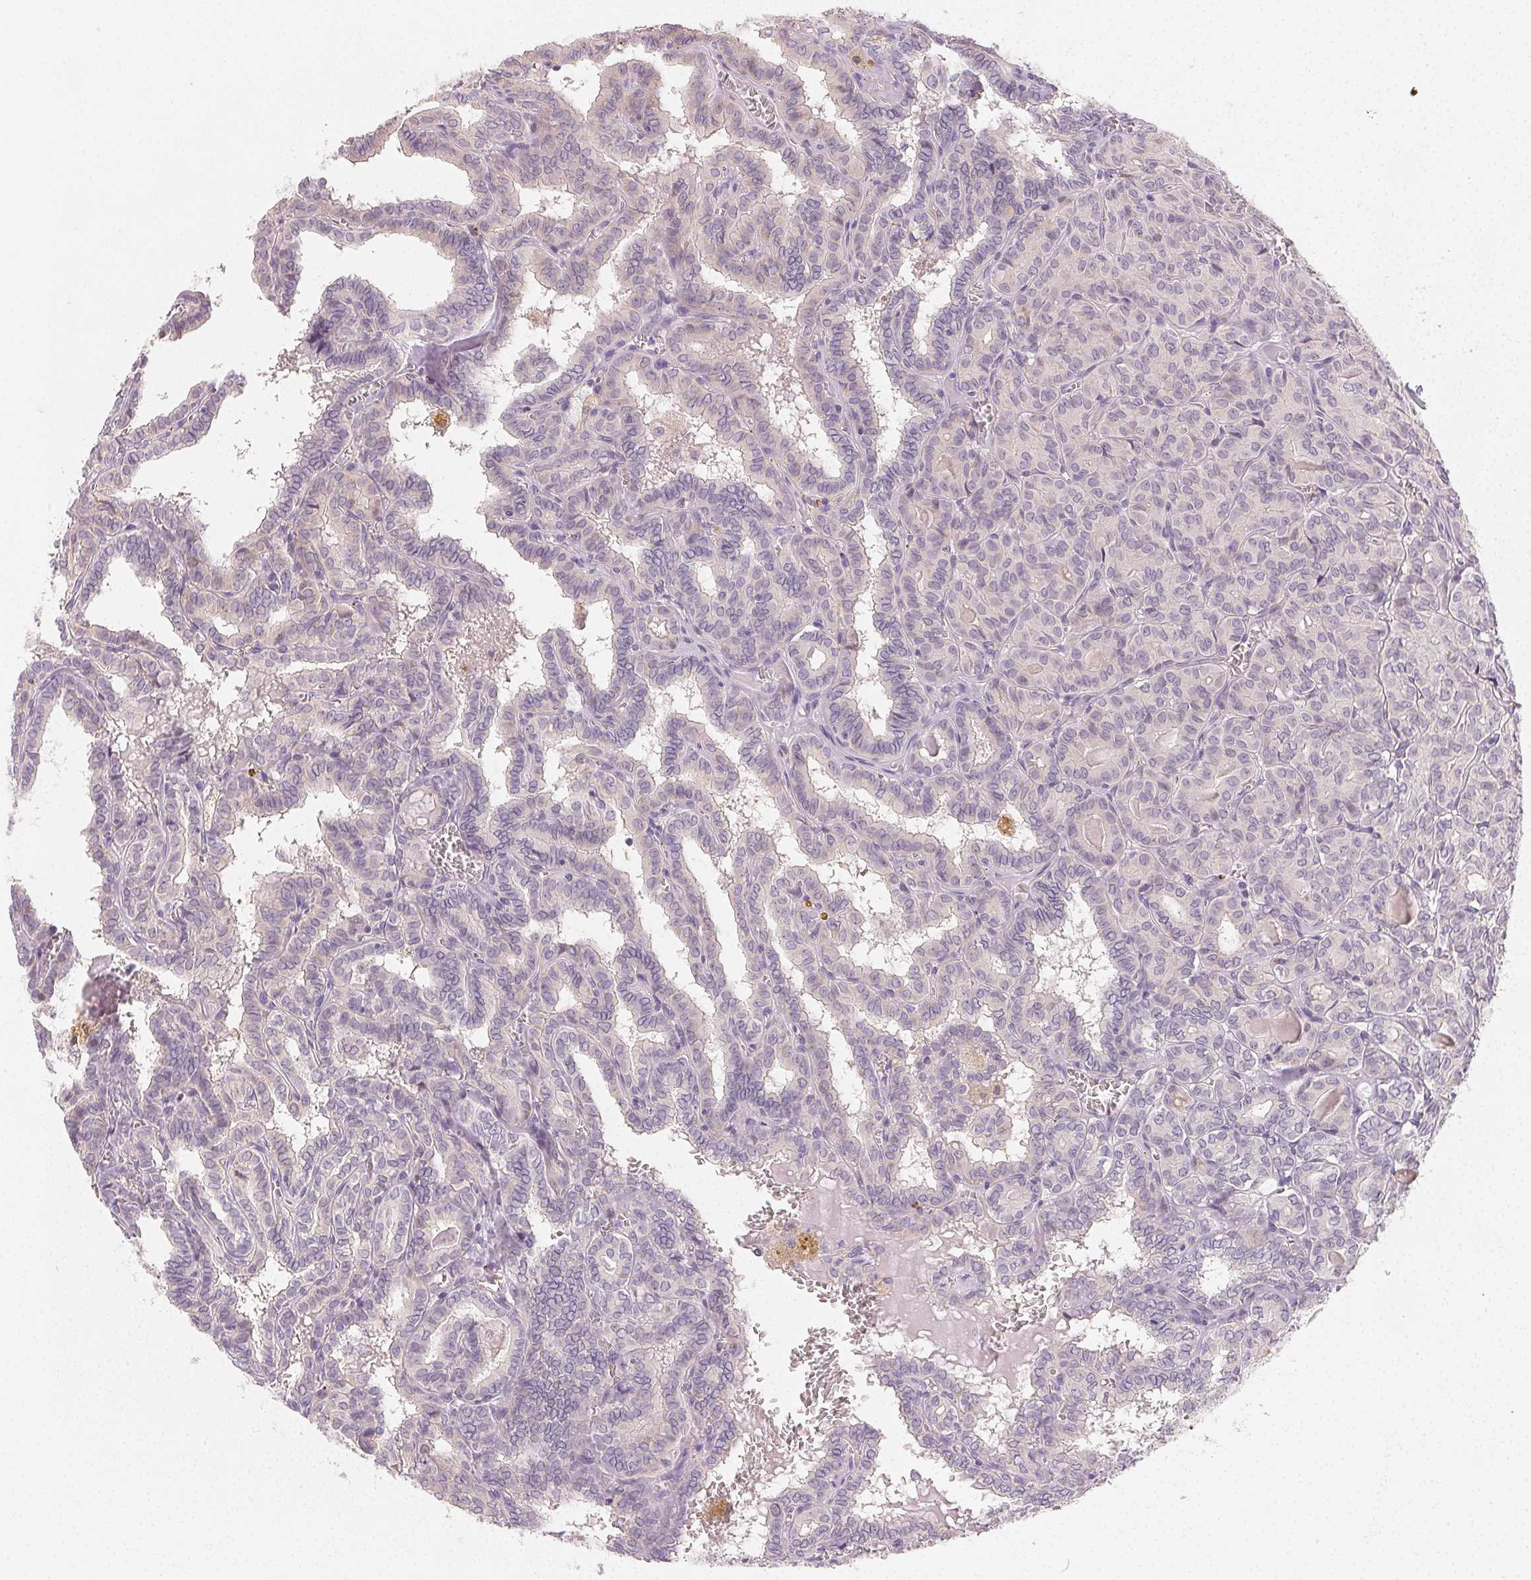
{"staining": {"intensity": "negative", "quantity": "none", "location": "none"}, "tissue": "thyroid cancer", "cell_type": "Tumor cells", "image_type": "cancer", "snomed": [{"axis": "morphology", "description": "Papillary adenocarcinoma, NOS"}, {"axis": "topography", "description": "Thyroid gland"}], "caption": "An image of thyroid papillary adenocarcinoma stained for a protein reveals no brown staining in tumor cells.", "gene": "MYBL1", "patient": {"sex": "female", "age": 39}}